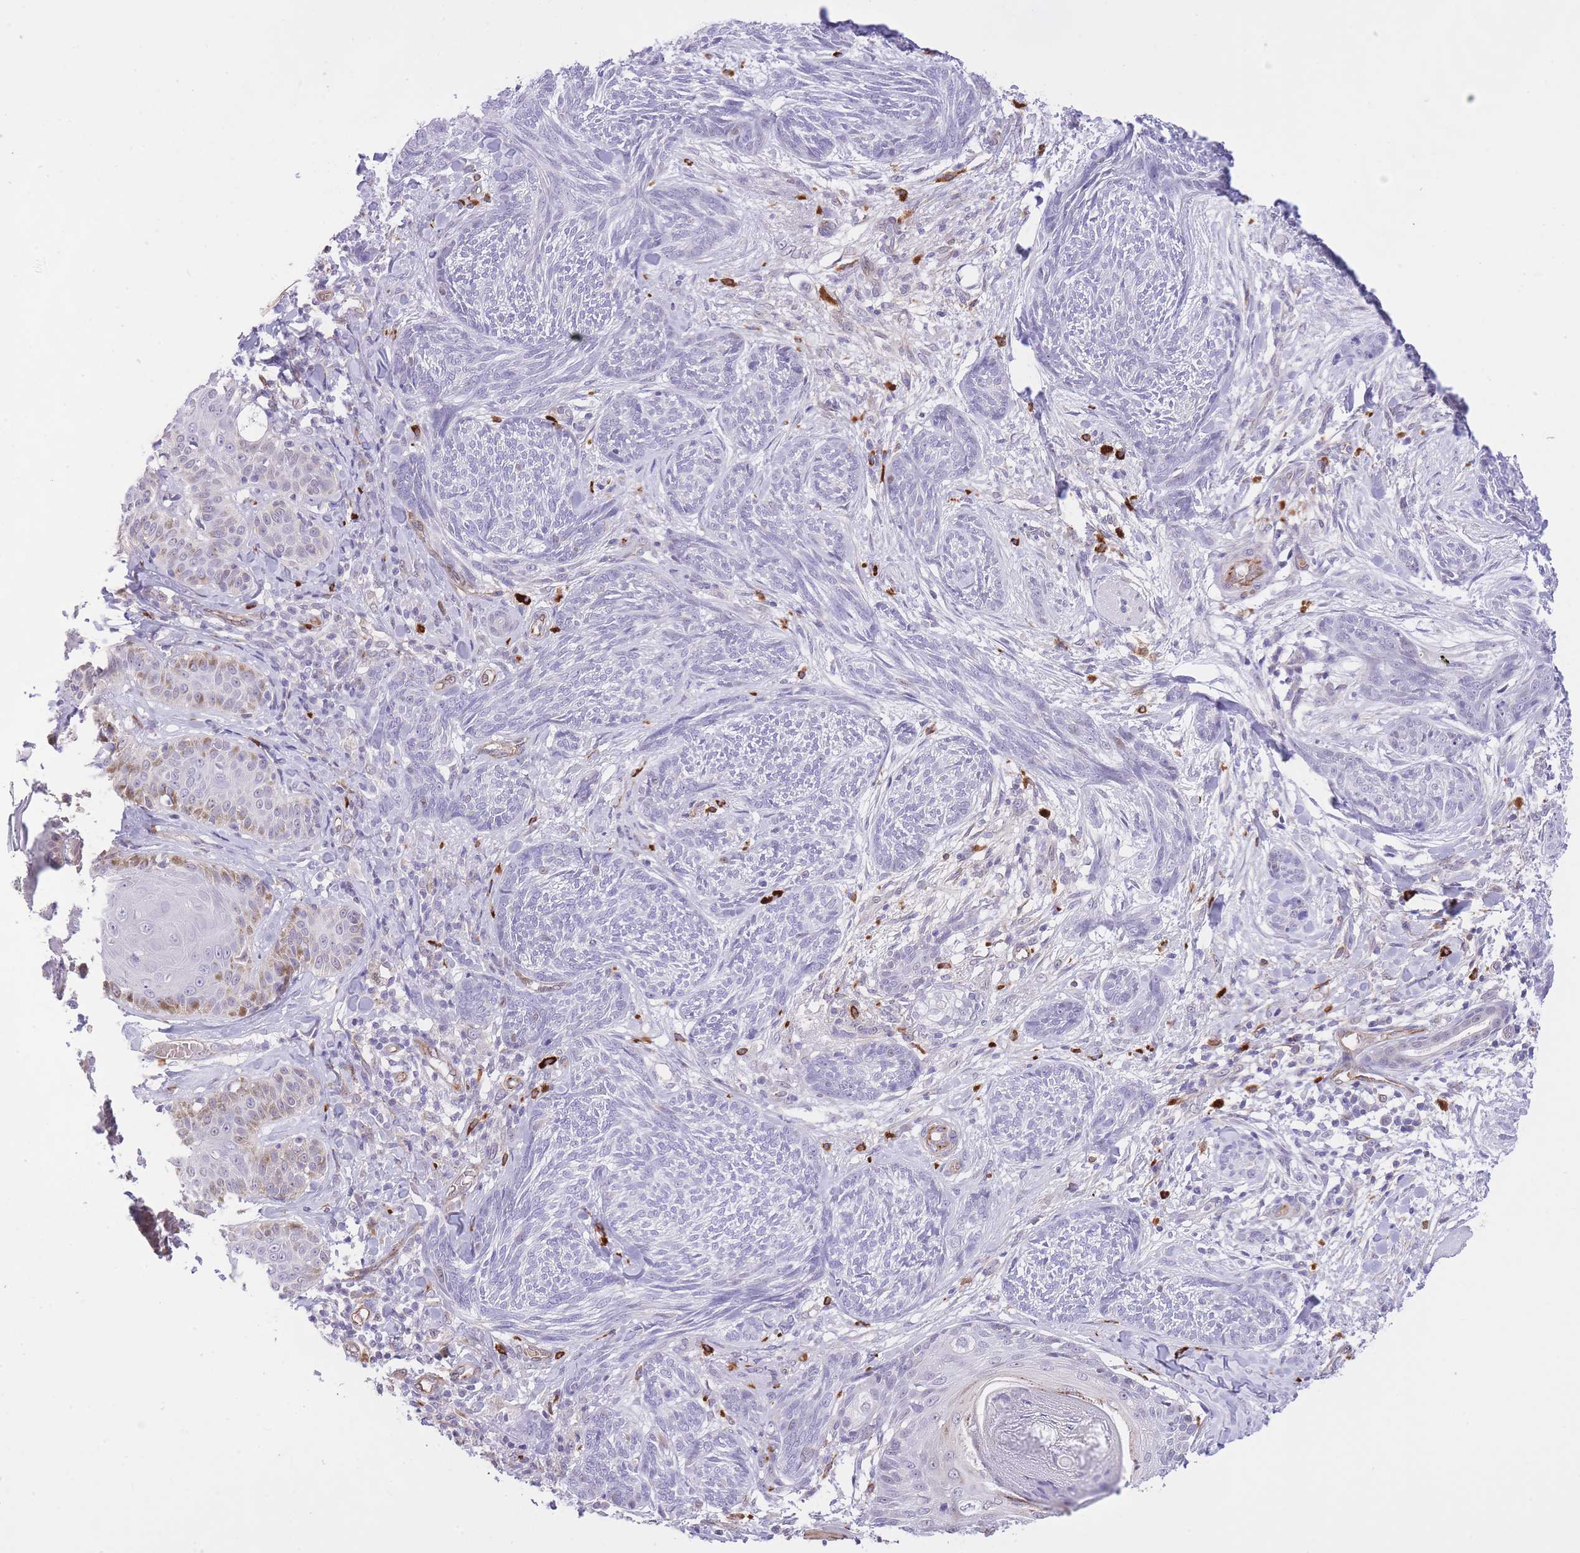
{"staining": {"intensity": "negative", "quantity": "none", "location": "none"}, "tissue": "skin cancer", "cell_type": "Tumor cells", "image_type": "cancer", "snomed": [{"axis": "morphology", "description": "Basal cell carcinoma"}, {"axis": "topography", "description": "Skin"}], "caption": "This is an immunohistochemistry (IHC) histopathology image of basal cell carcinoma (skin). There is no expression in tumor cells.", "gene": "MEIOSIN", "patient": {"sex": "male", "age": 73}}